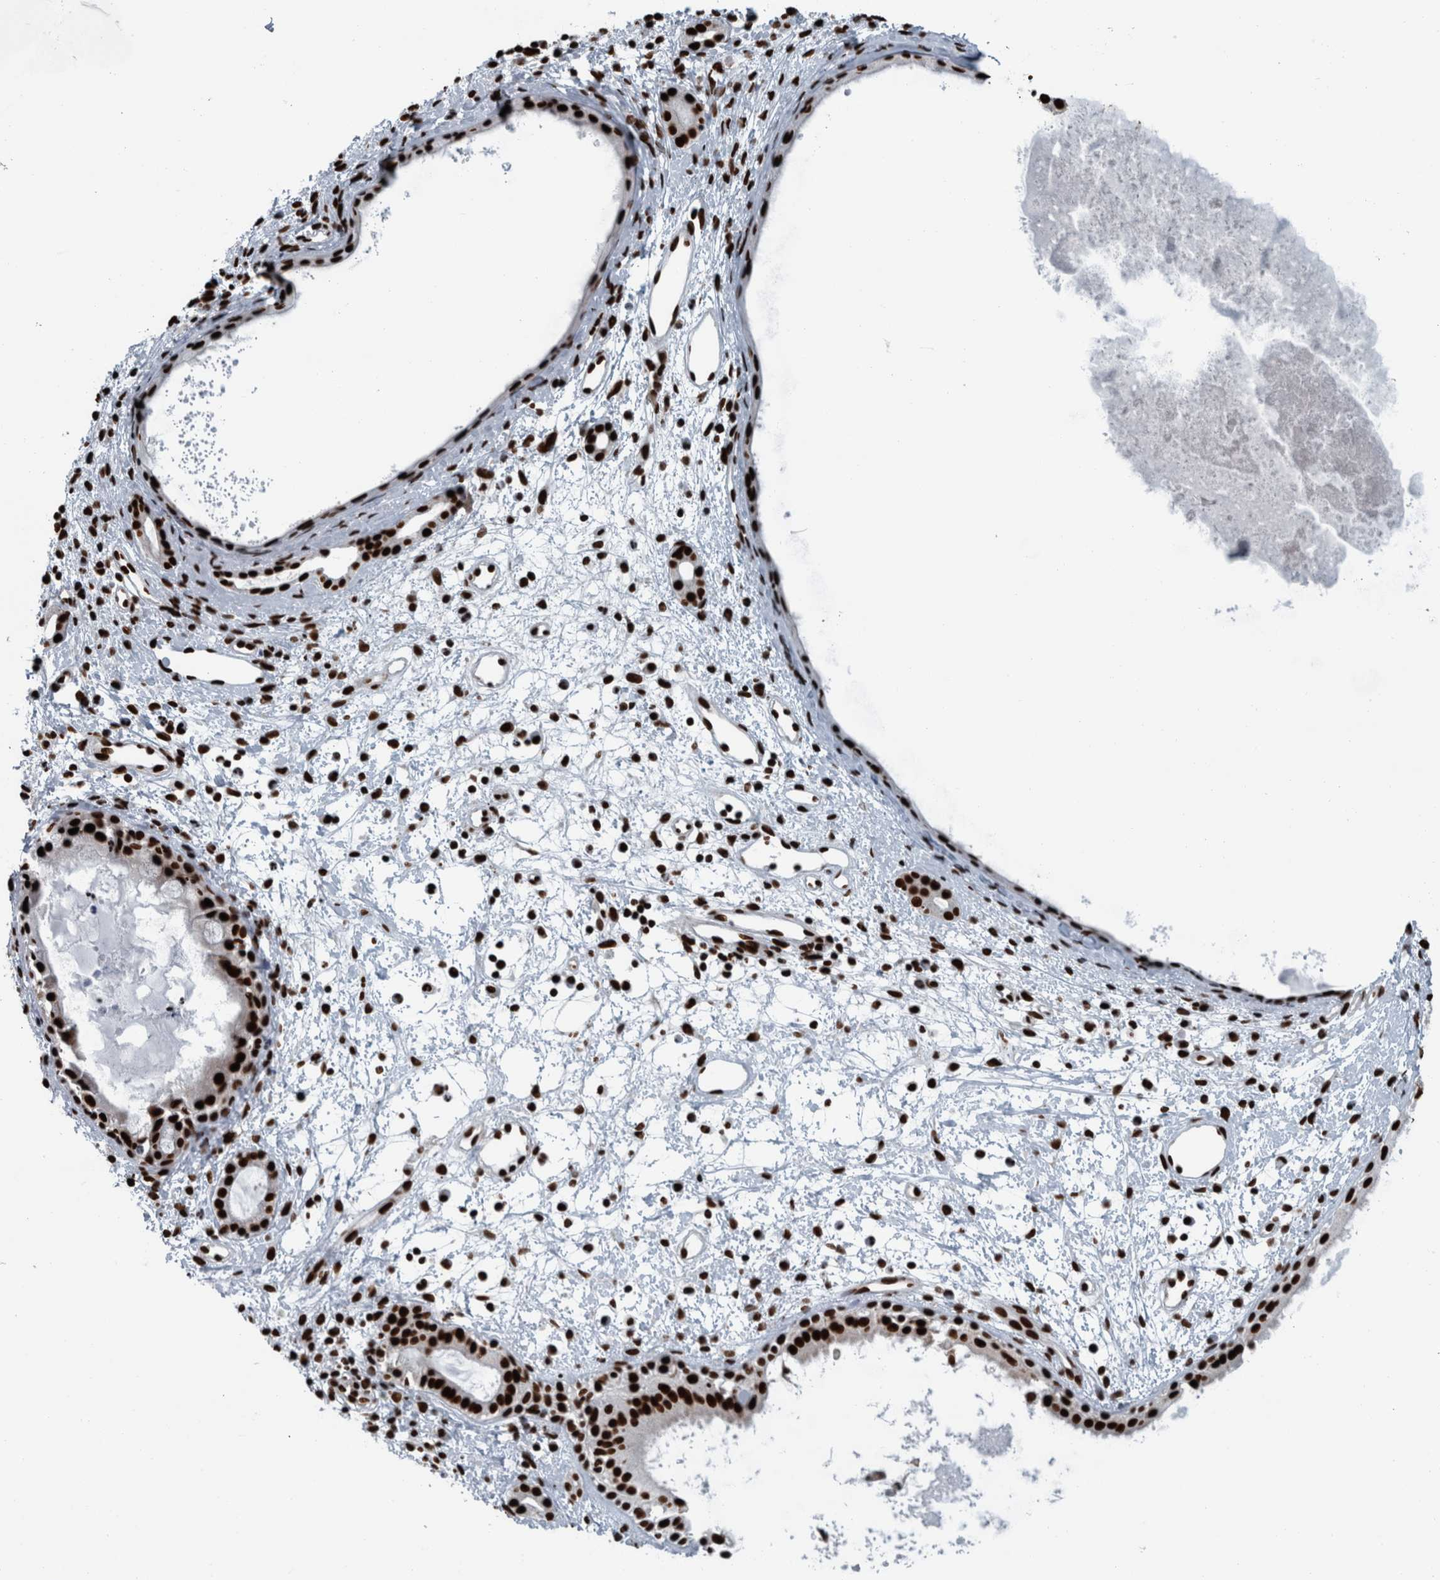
{"staining": {"intensity": "strong", "quantity": ">75%", "location": "nuclear"}, "tissue": "nasopharynx", "cell_type": "Respiratory epithelial cells", "image_type": "normal", "snomed": [{"axis": "morphology", "description": "Normal tissue, NOS"}, {"axis": "topography", "description": "Nasopharynx"}], "caption": "The image shows immunohistochemical staining of unremarkable nasopharynx. There is strong nuclear staining is identified in about >75% of respiratory epithelial cells. Using DAB (brown) and hematoxylin (blue) stains, captured at high magnification using brightfield microscopy.", "gene": "DNMT3A", "patient": {"sex": "male", "age": 22}}